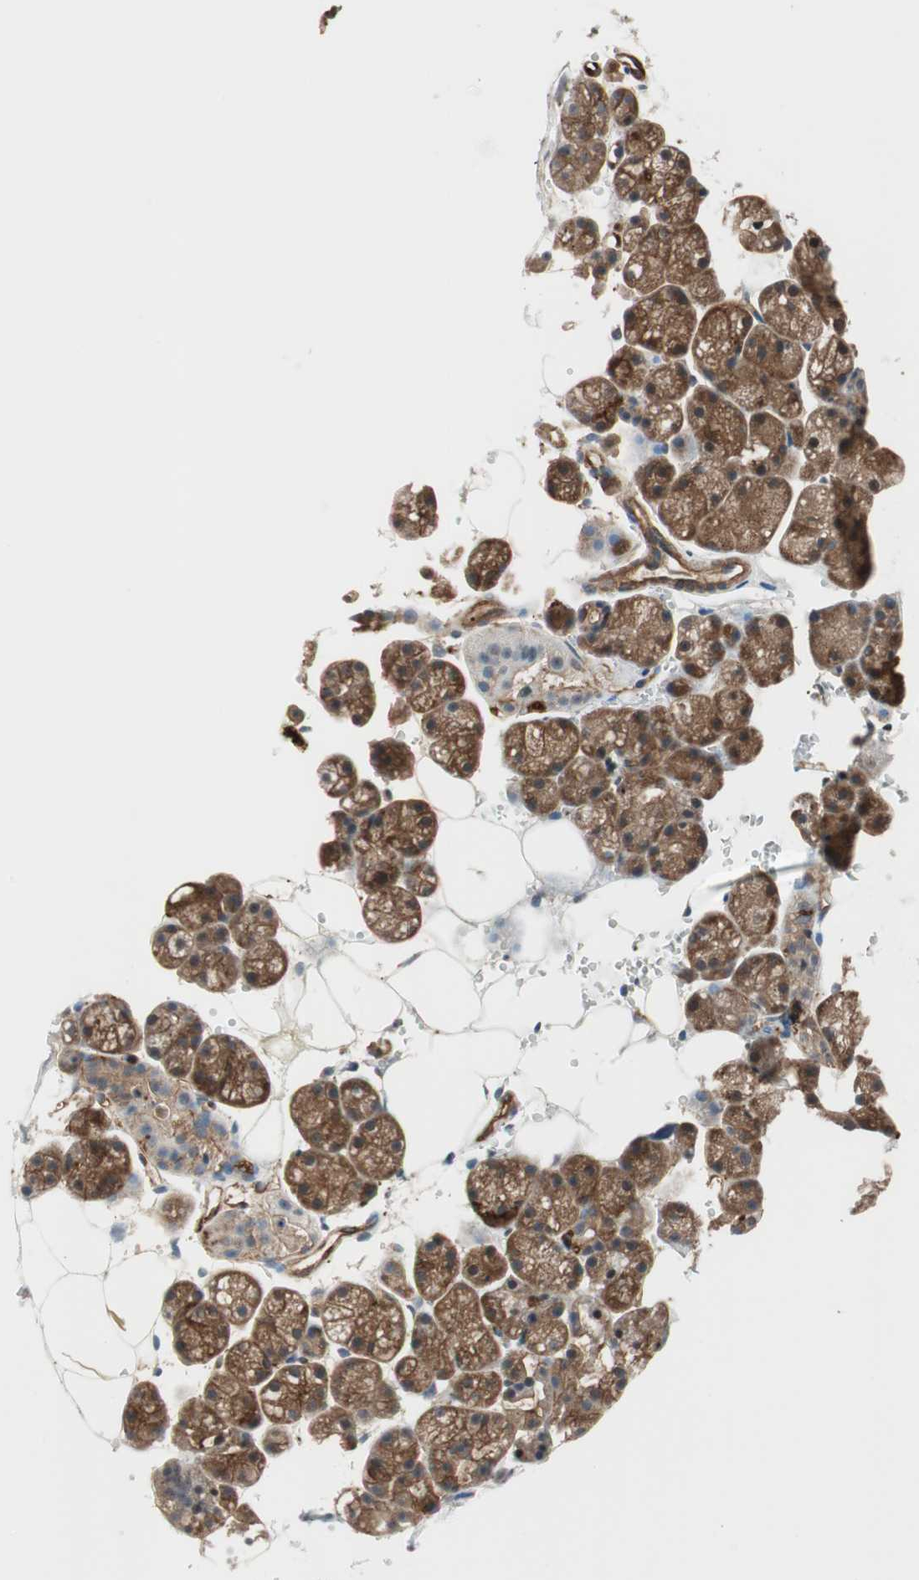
{"staining": {"intensity": "moderate", "quantity": ">75%", "location": "cytoplasmic/membranous"}, "tissue": "salivary gland", "cell_type": "Glandular cells", "image_type": "normal", "snomed": [{"axis": "morphology", "description": "Normal tissue, NOS"}, {"axis": "topography", "description": "Salivary gland"}], "caption": "A brown stain shows moderate cytoplasmic/membranous staining of a protein in glandular cells of normal human salivary gland. Nuclei are stained in blue.", "gene": "VASP", "patient": {"sex": "male", "age": 62}}